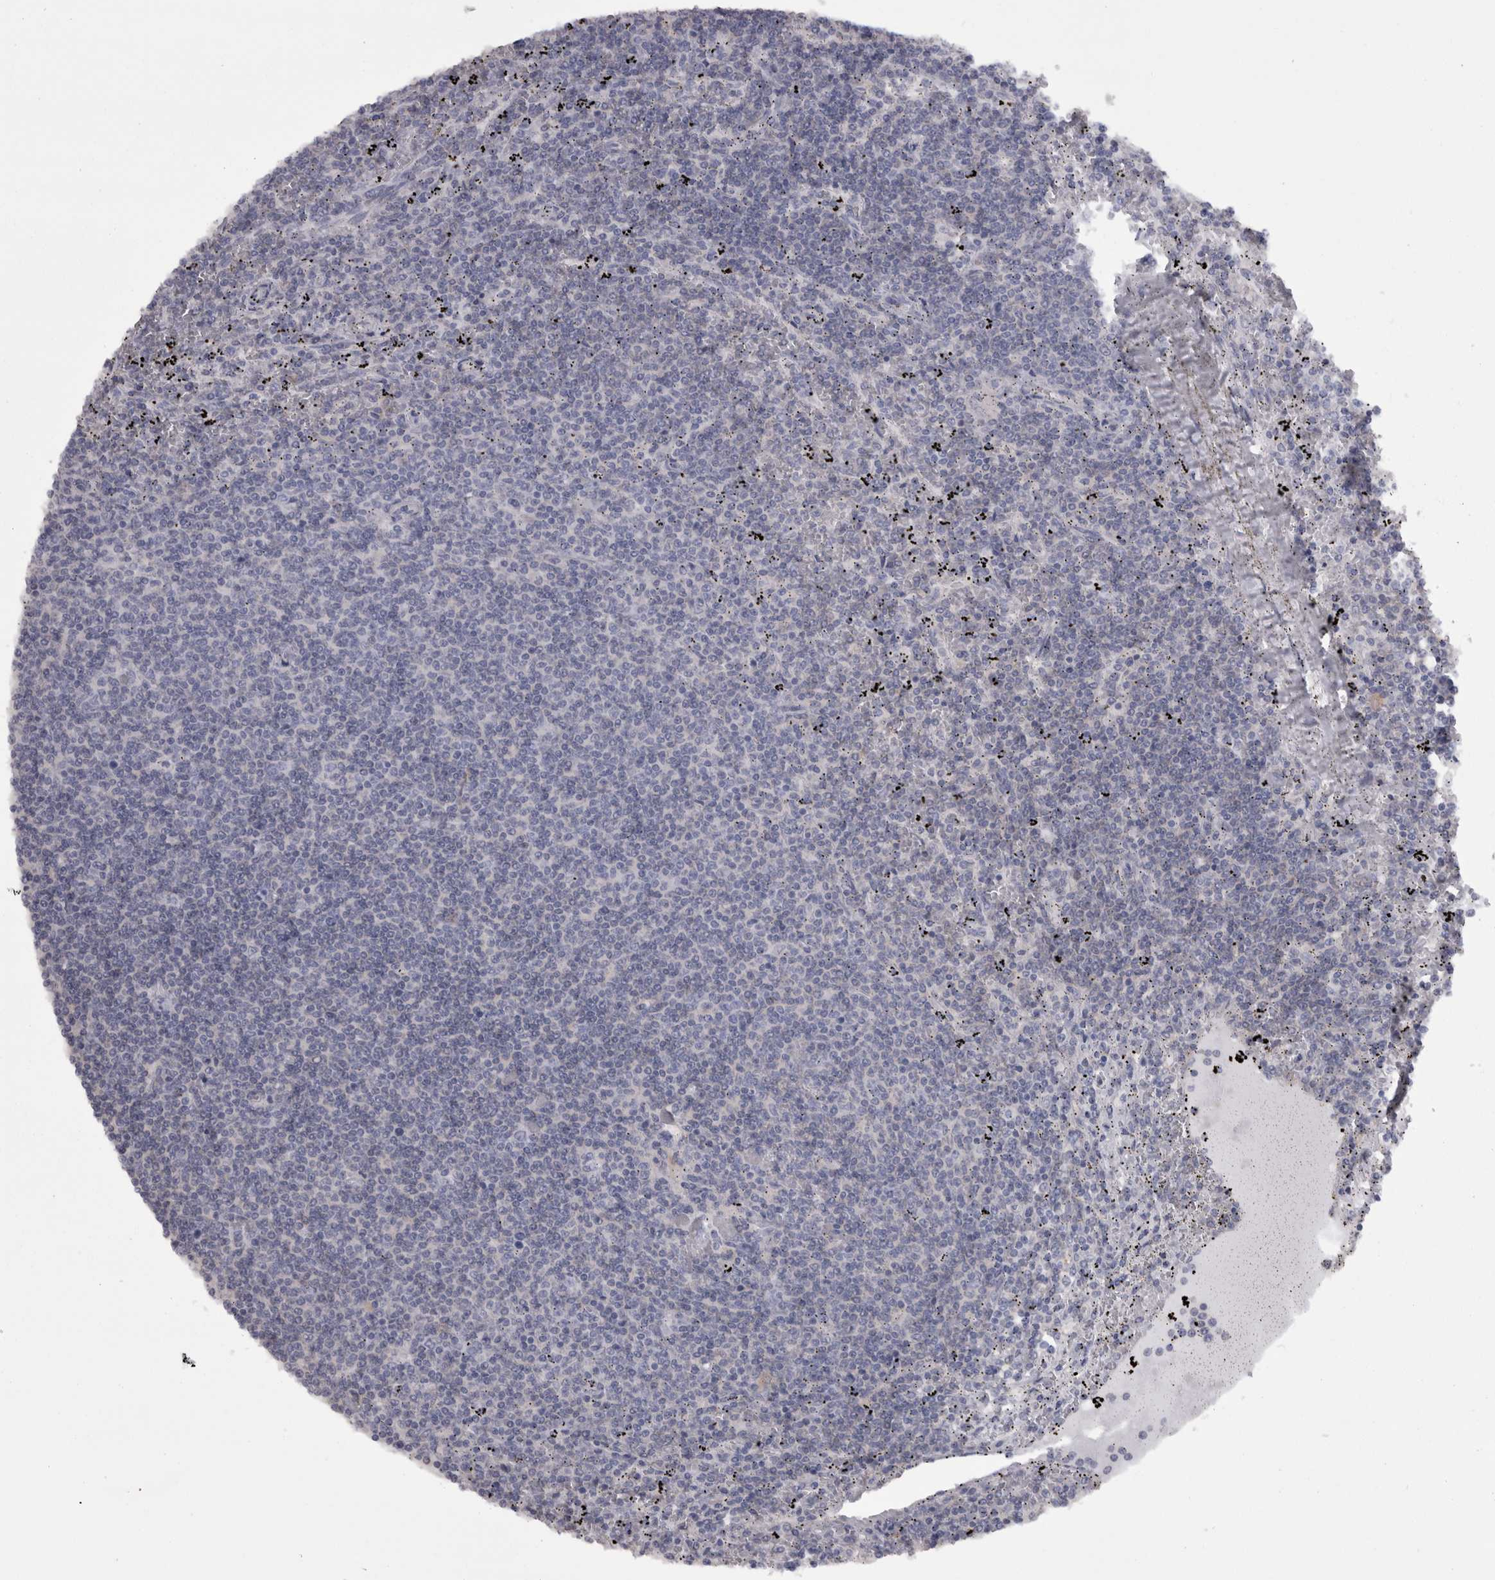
{"staining": {"intensity": "negative", "quantity": "none", "location": "none"}, "tissue": "lymphoma", "cell_type": "Tumor cells", "image_type": "cancer", "snomed": [{"axis": "morphology", "description": "Malignant lymphoma, non-Hodgkin's type, Low grade"}, {"axis": "topography", "description": "Spleen"}], "caption": "The micrograph reveals no significant expression in tumor cells of low-grade malignant lymphoma, non-Hodgkin's type.", "gene": "CAMK2D", "patient": {"sex": "female", "age": 50}}